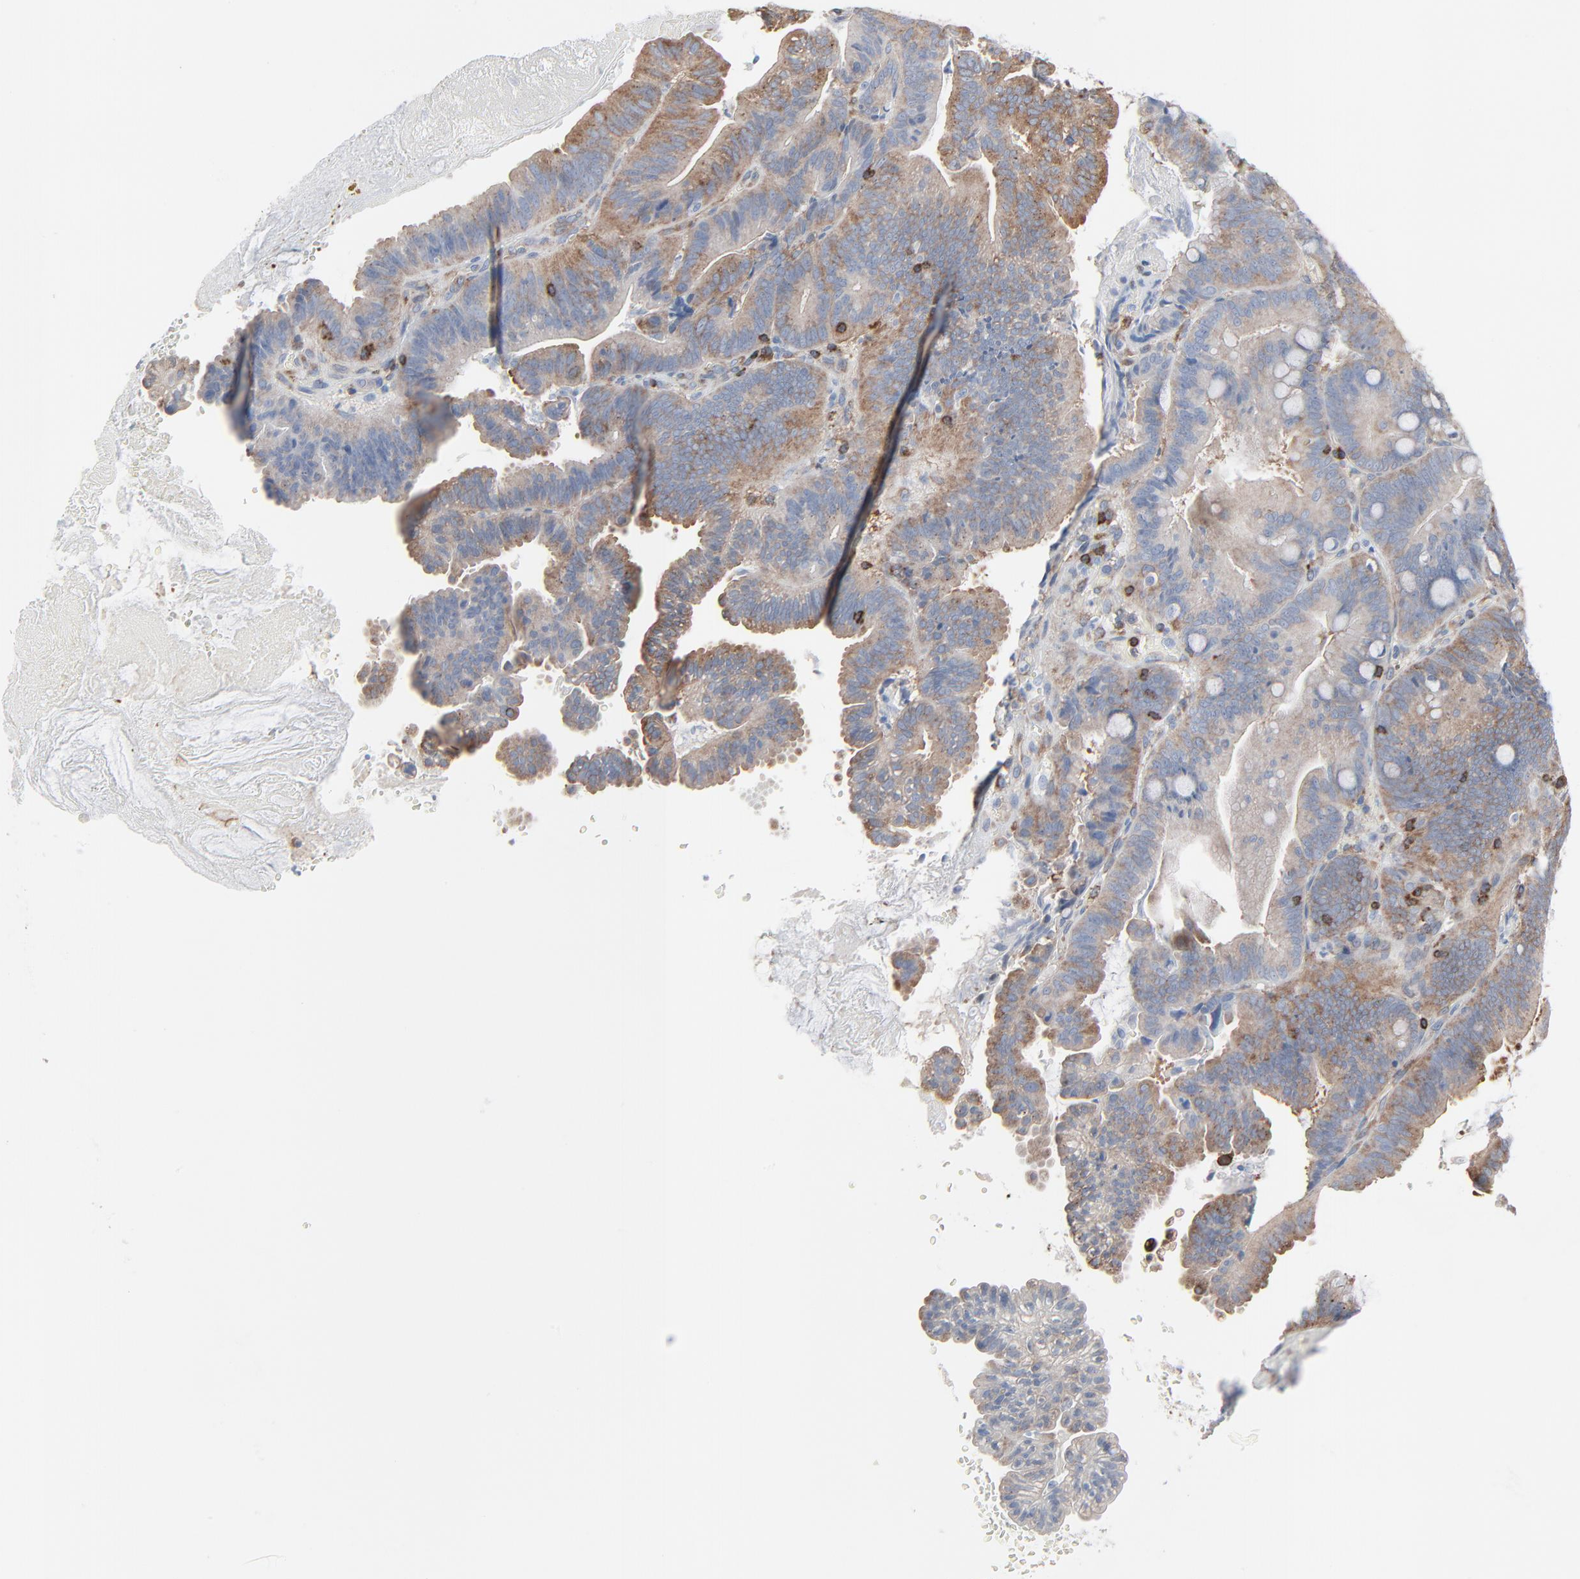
{"staining": {"intensity": "strong", "quantity": ">75%", "location": "cytoplasmic/membranous"}, "tissue": "pancreatic cancer", "cell_type": "Tumor cells", "image_type": "cancer", "snomed": [{"axis": "morphology", "description": "Adenocarcinoma, NOS"}, {"axis": "topography", "description": "Pancreas"}], "caption": "A high amount of strong cytoplasmic/membranous expression is appreciated in approximately >75% of tumor cells in pancreatic cancer (adenocarcinoma) tissue. The staining was performed using DAB (3,3'-diaminobenzidine) to visualize the protein expression in brown, while the nuclei were stained in blue with hematoxylin (Magnification: 20x).", "gene": "OPTN", "patient": {"sex": "male", "age": 82}}